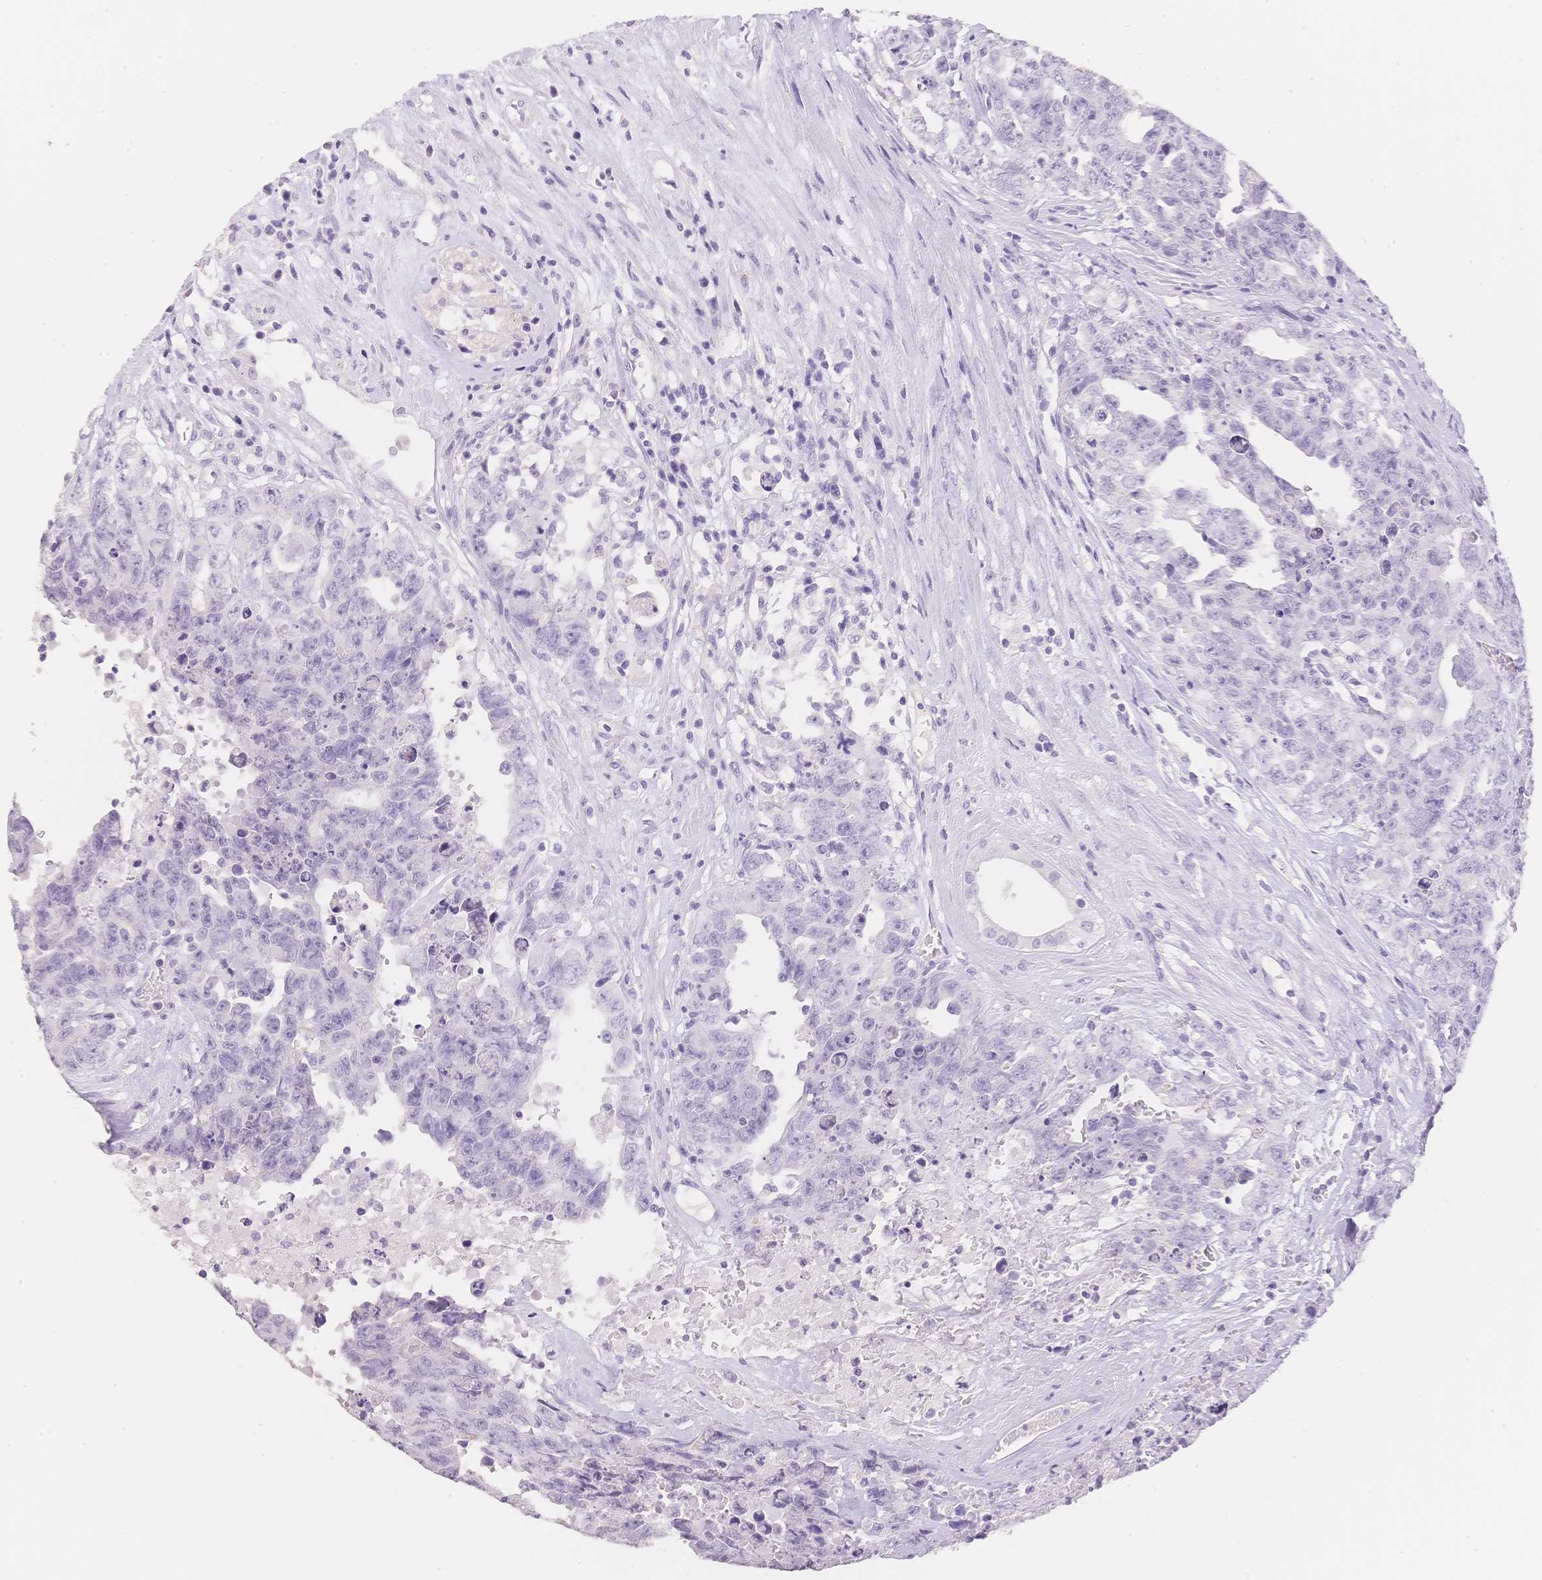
{"staining": {"intensity": "negative", "quantity": "none", "location": "none"}, "tissue": "testis cancer", "cell_type": "Tumor cells", "image_type": "cancer", "snomed": [{"axis": "morphology", "description": "Carcinoma, Embryonal, NOS"}, {"axis": "topography", "description": "Testis"}], "caption": "Immunohistochemical staining of testis cancer (embryonal carcinoma) demonstrates no significant staining in tumor cells.", "gene": "HCRTR2", "patient": {"sex": "male", "age": 24}}